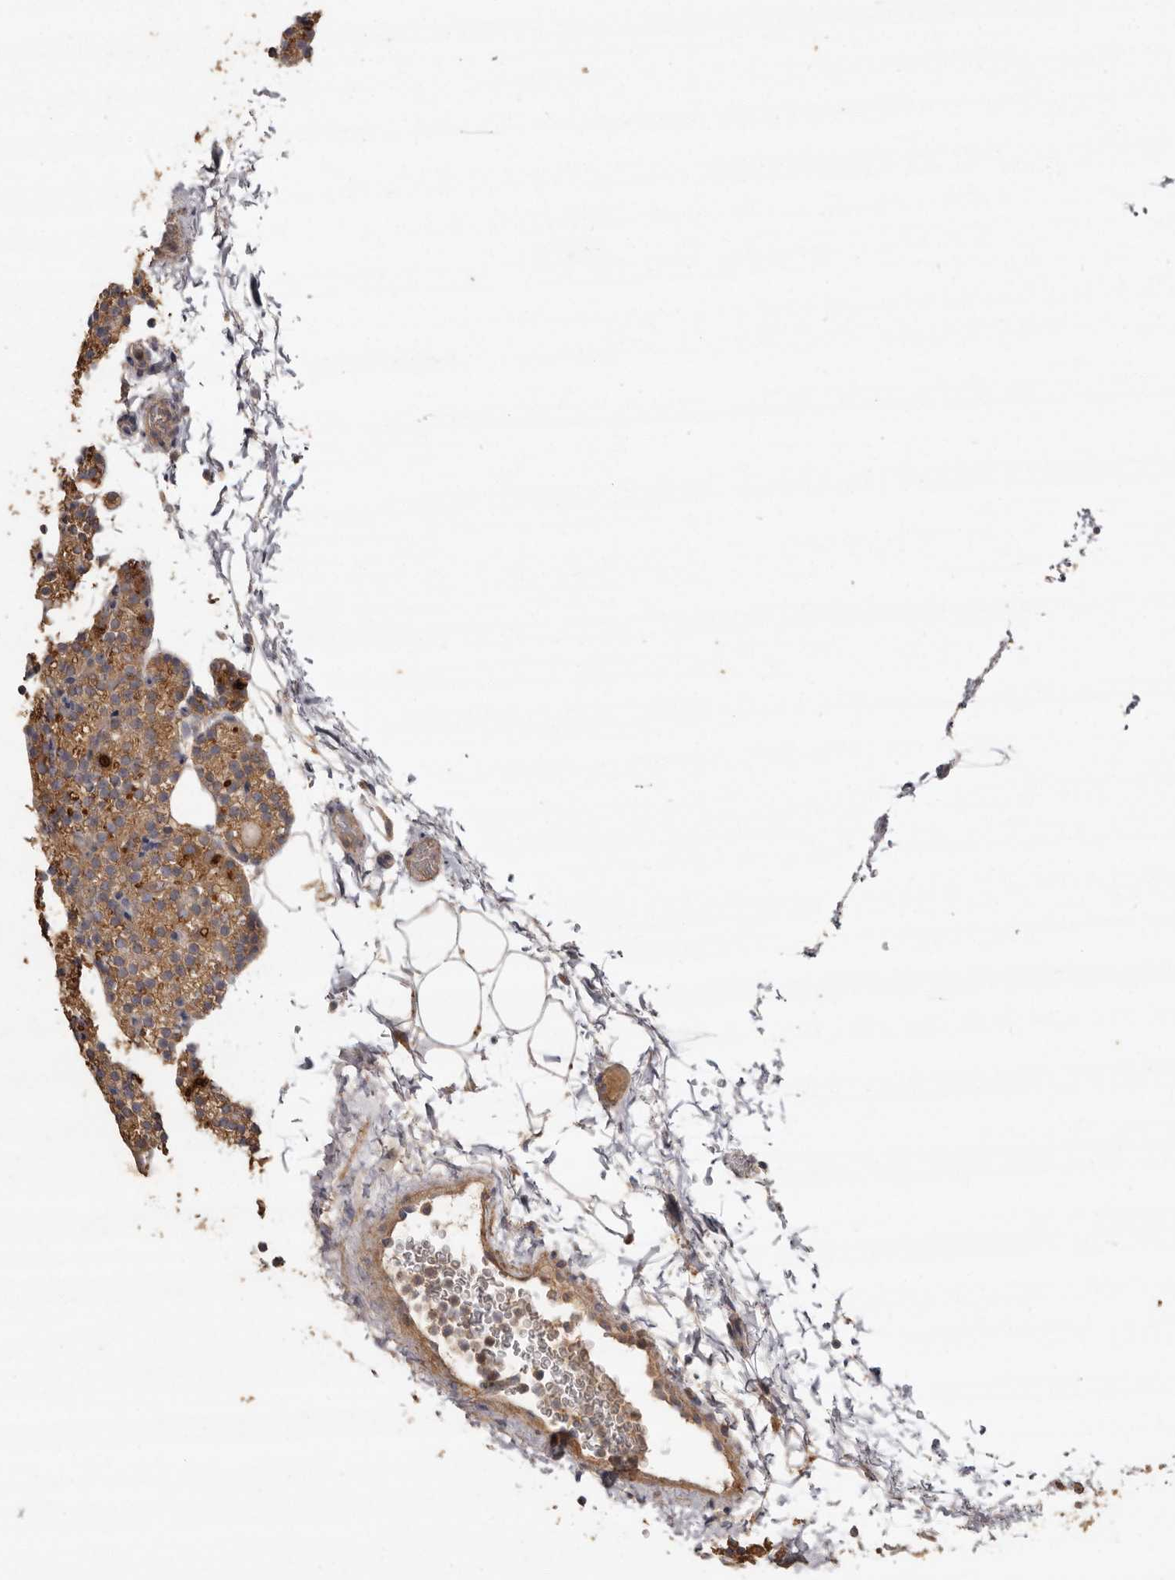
{"staining": {"intensity": "moderate", "quantity": ">75%", "location": "cytoplasmic/membranous"}, "tissue": "parathyroid gland", "cell_type": "Glandular cells", "image_type": "normal", "snomed": [{"axis": "morphology", "description": "Normal tissue, NOS"}, {"axis": "topography", "description": "Parathyroid gland"}], "caption": "DAB immunohistochemical staining of benign parathyroid gland shows moderate cytoplasmic/membranous protein expression in approximately >75% of glandular cells.", "gene": "RWDD1", "patient": {"sex": "female", "age": 56}}